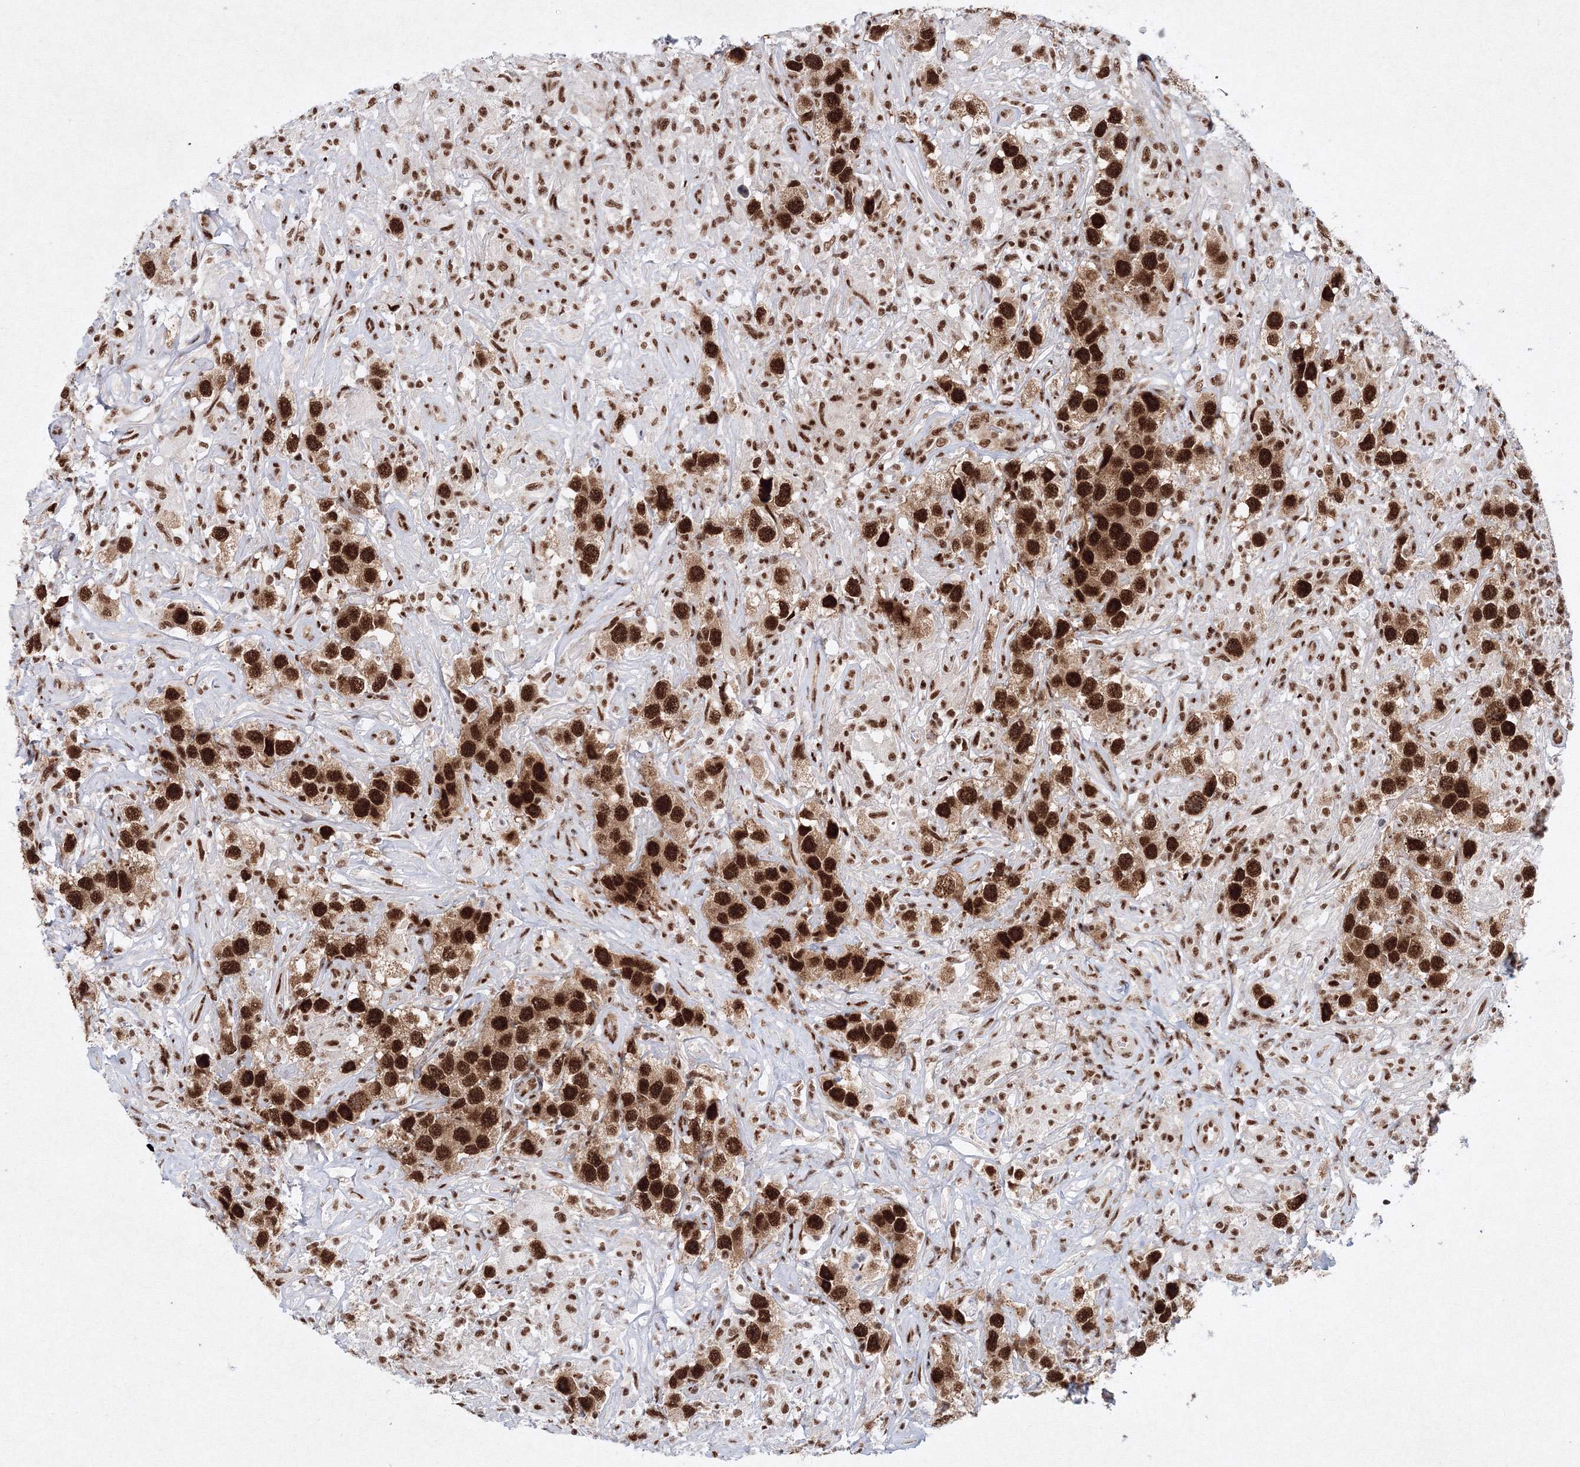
{"staining": {"intensity": "strong", "quantity": ">75%", "location": "cytoplasmic/membranous,nuclear"}, "tissue": "testis cancer", "cell_type": "Tumor cells", "image_type": "cancer", "snomed": [{"axis": "morphology", "description": "Seminoma, NOS"}, {"axis": "topography", "description": "Testis"}], "caption": "High-magnification brightfield microscopy of seminoma (testis) stained with DAB (3,3'-diaminobenzidine) (brown) and counterstained with hematoxylin (blue). tumor cells exhibit strong cytoplasmic/membranous and nuclear positivity is present in approximately>75% of cells.", "gene": "SNRPC", "patient": {"sex": "male", "age": 49}}